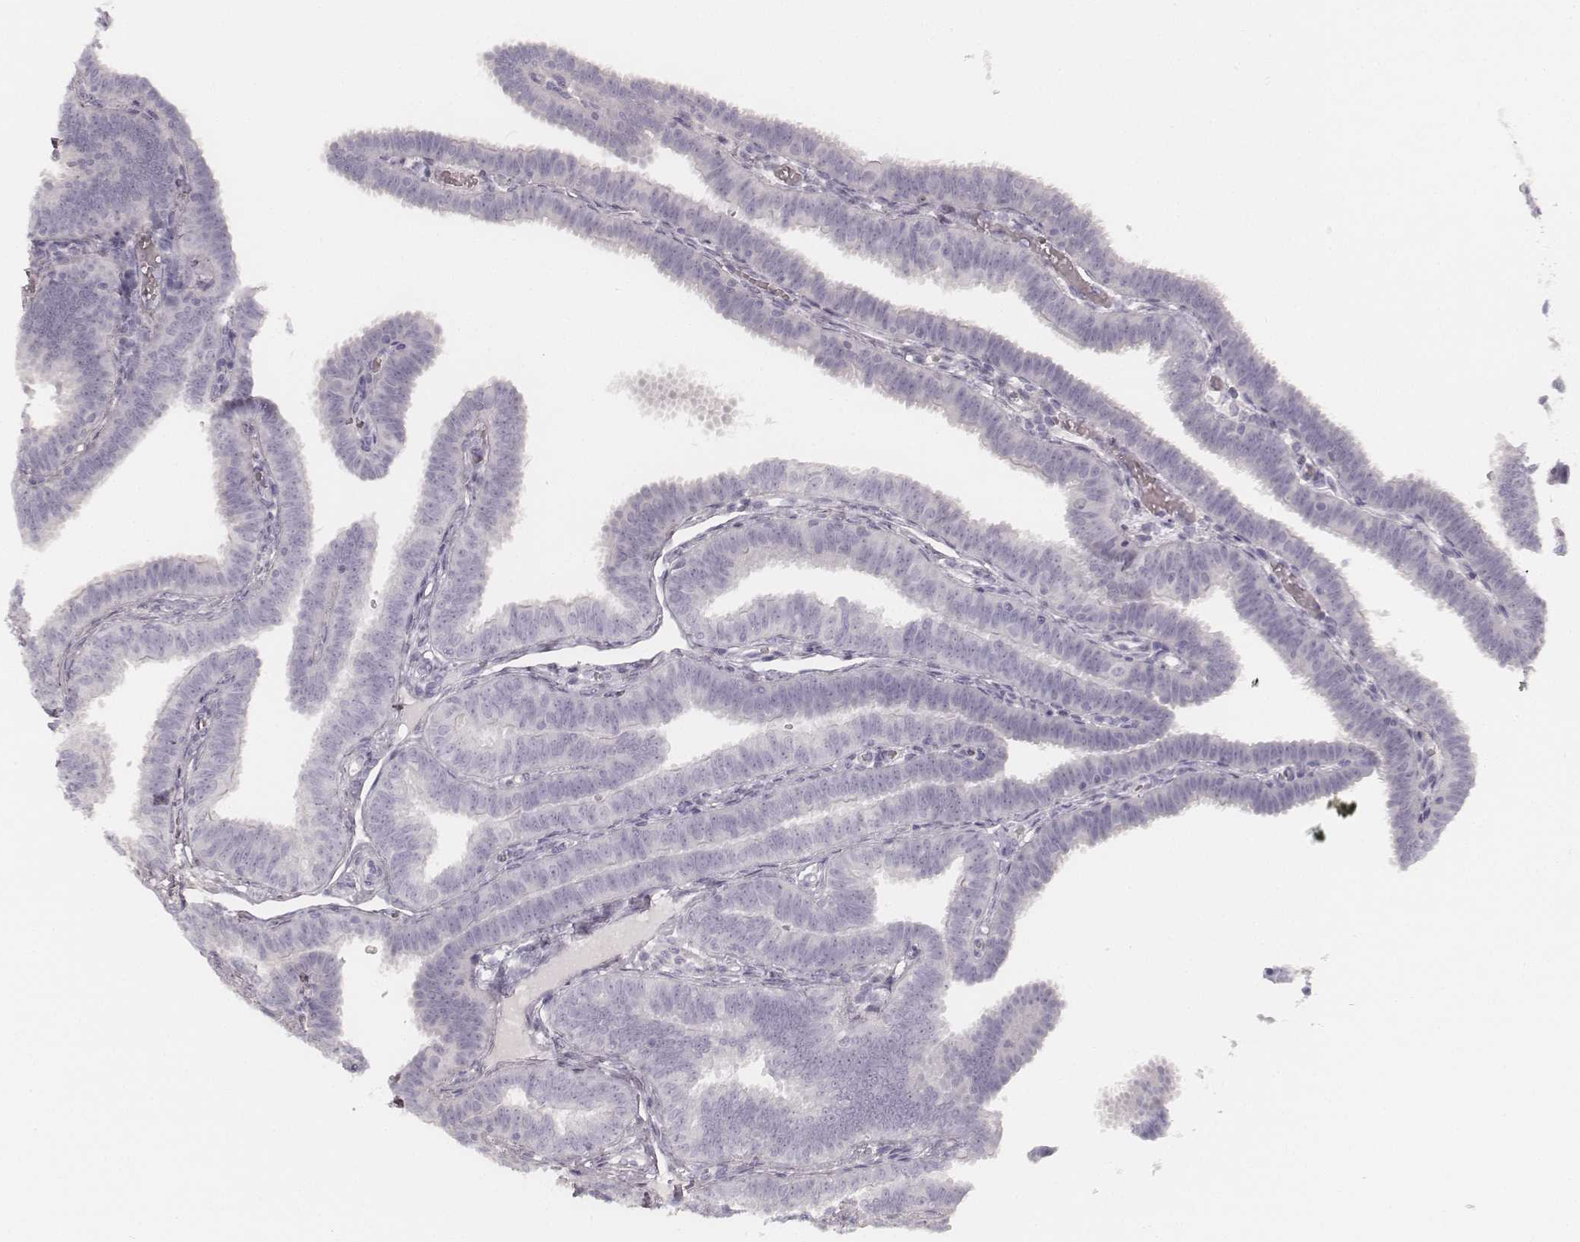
{"staining": {"intensity": "negative", "quantity": "none", "location": "none"}, "tissue": "fallopian tube", "cell_type": "Glandular cells", "image_type": "normal", "snomed": [{"axis": "morphology", "description": "Normal tissue, NOS"}, {"axis": "topography", "description": "Fallopian tube"}], "caption": "Photomicrograph shows no protein expression in glandular cells of benign fallopian tube. The staining is performed using DAB (3,3'-diaminobenzidine) brown chromogen with nuclei counter-stained in using hematoxylin.", "gene": "KRT72", "patient": {"sex": "female", "age": 25}}